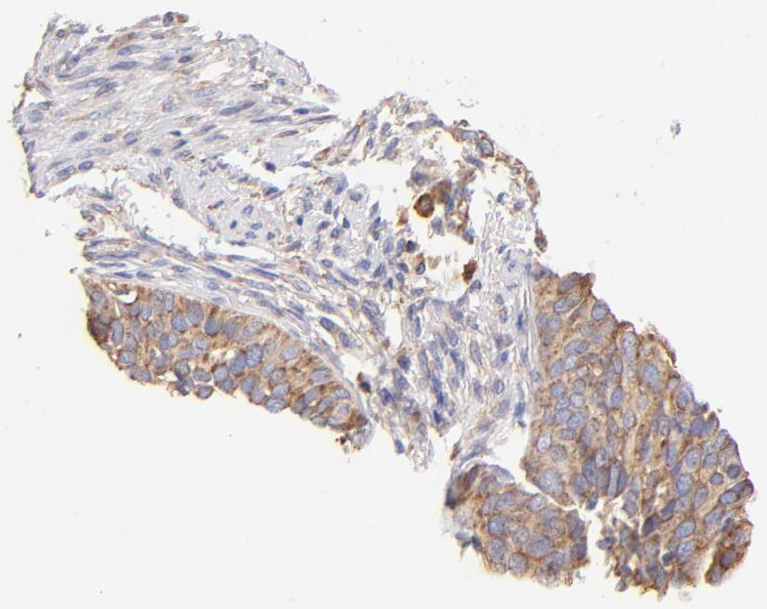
{"staining": {"intensity": "weak", "quantity": "<25%", "location": "cytoplasmic/membranous"}, "tissue": "cervical cancer", "cell_type": "Tumor cells", "image_type": "cancer", "snomed": [{"axis": "morphology", "description": "Squamous cell carcinoma, NOS"}, {"axis": "topography", "description": "Cervix"}], "caption": "The histopathology image exhibits no significant positivity in tumor cells of cervical squamous cell carcinoma.", "gene": "RPL30", "patient": {"sex": "female", "age": 31}}